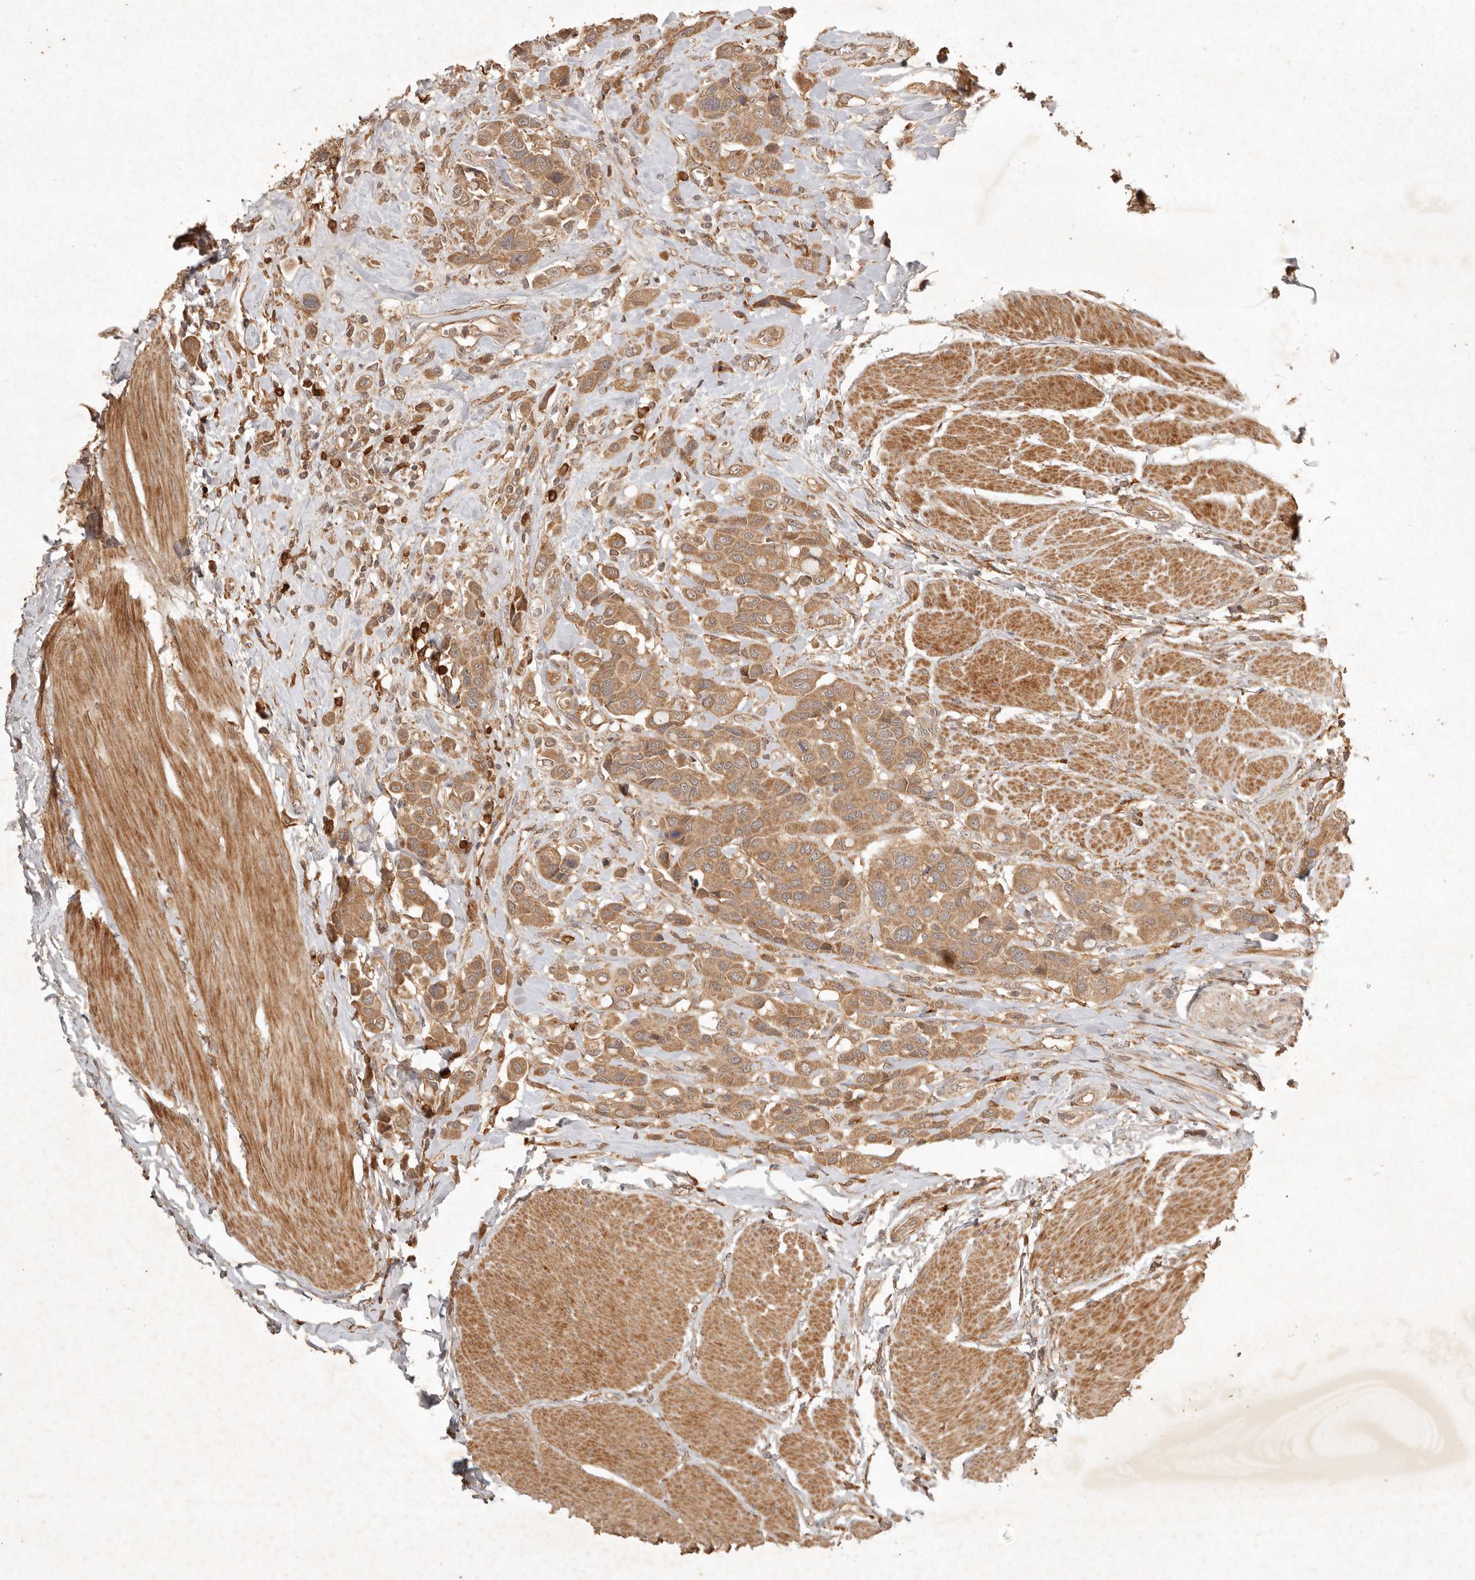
{"staining": {"intensity": "moderate", "quantity": ">75%", "location": "cytoplasmic/membranous"}, "tissue": "urothelial cancer", "cell_type": "Tumor cells", "image_type": "cancer", "snomed": [{"axis": "morphology", "description": "Urothelial carcinoma, High grade"}, {"axis": "topography", "description": "Urinary bladder"}], "caption": "The micrograph exhibits a brown stain indicating the presence of a protein in the cytoplasmic/membranous of tumor cells in urothelial carcinoma (high-grade).", "gene": "CLEC4C", "patient": {"sex": "male", "age": 50}}